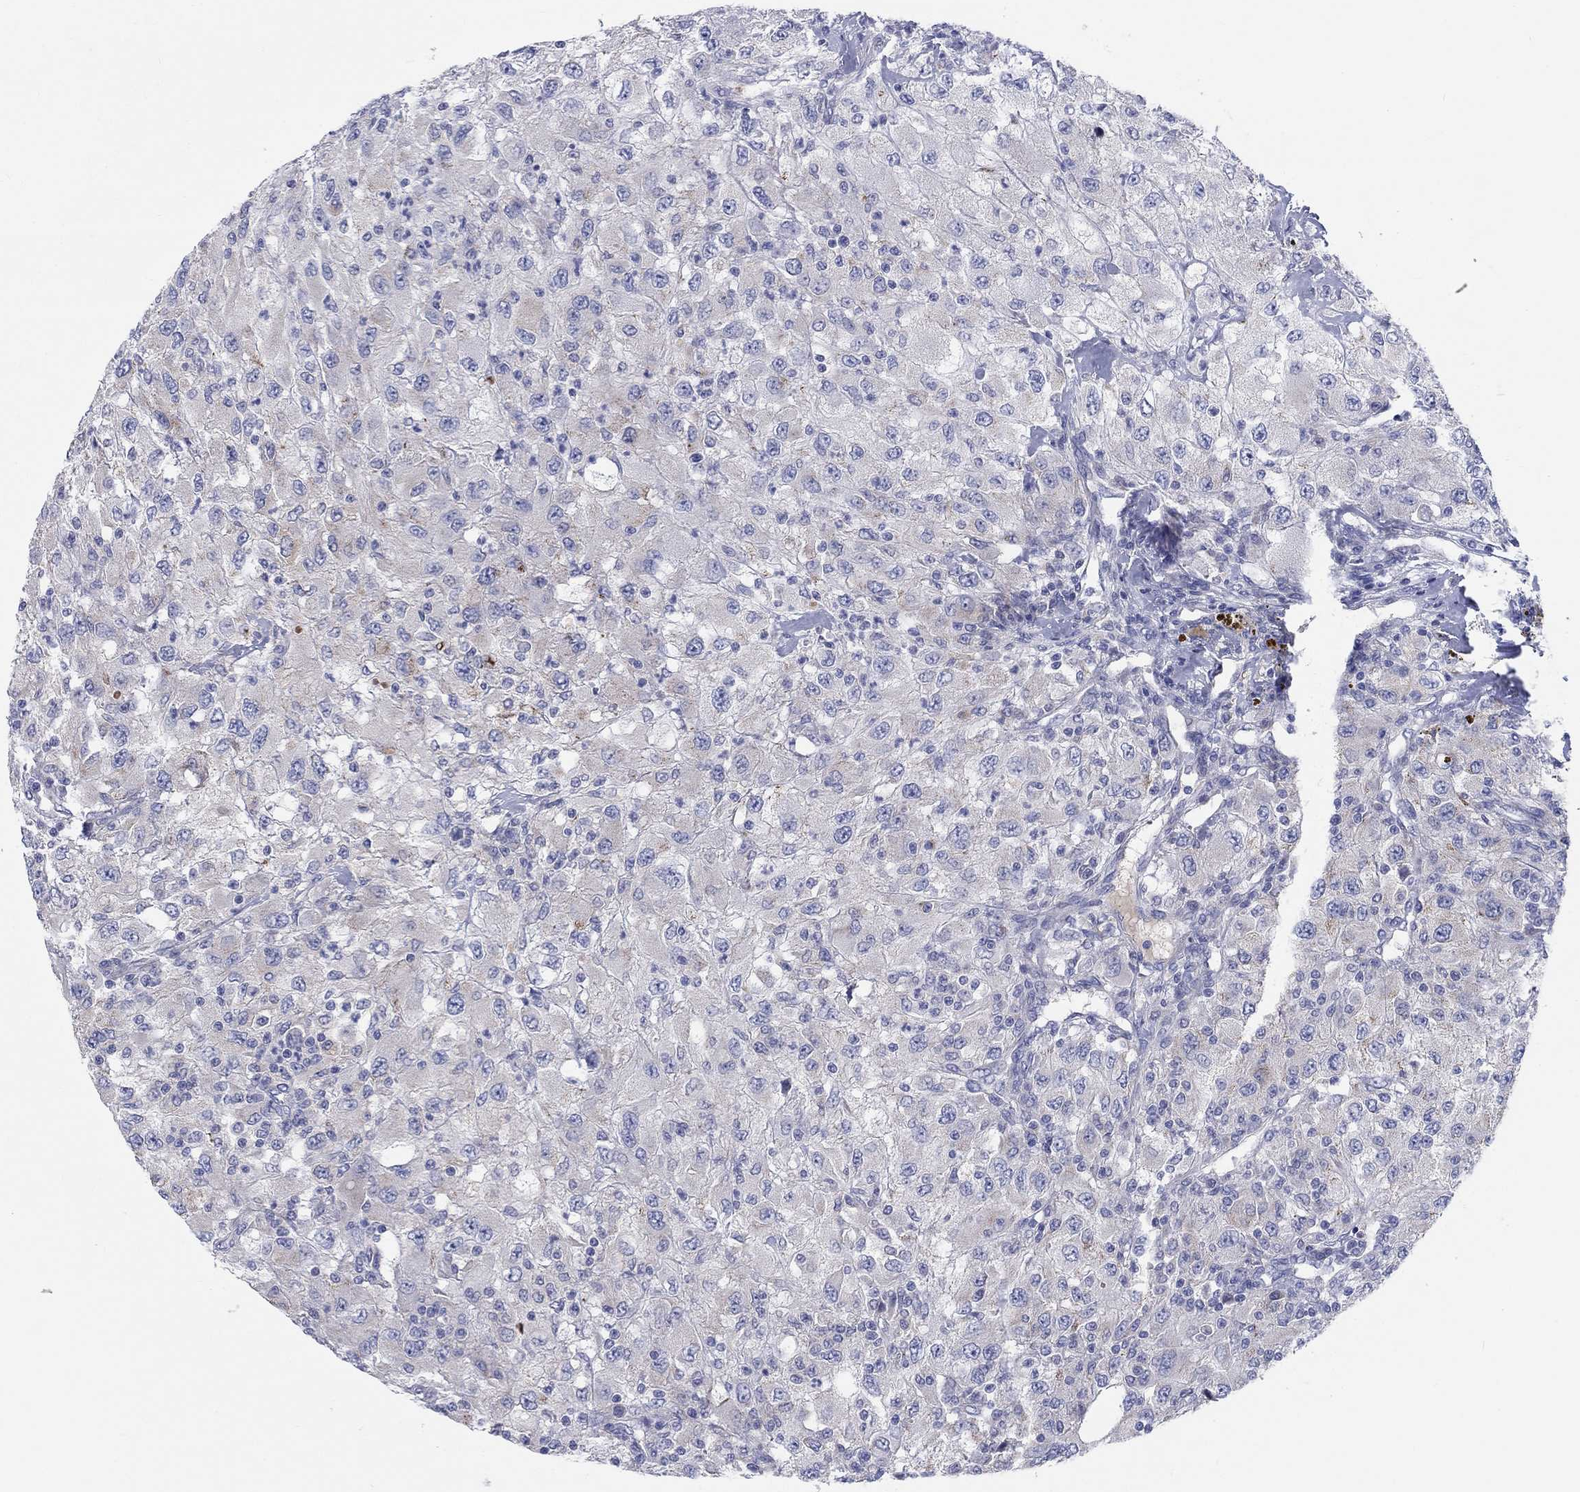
{"staining": {"intensity": "negative", "quantity": "none", "location": "none"}, "tissue": "renal cancer", "cell_type": "Tumor cells", "image_type": "cancer", "snomed": [{"axis": "morphology", "description": "Adenocarcinoma, NOS"}, {"axis": "topography", "description": "Kidney"}], "caption": "Immunohistochemical staining of renal cancer (adenocarcinoma) exhibits no significant expression in tumor cells.", "gene": "BCO2", "patient": {"sex": "female", "age": 67}}